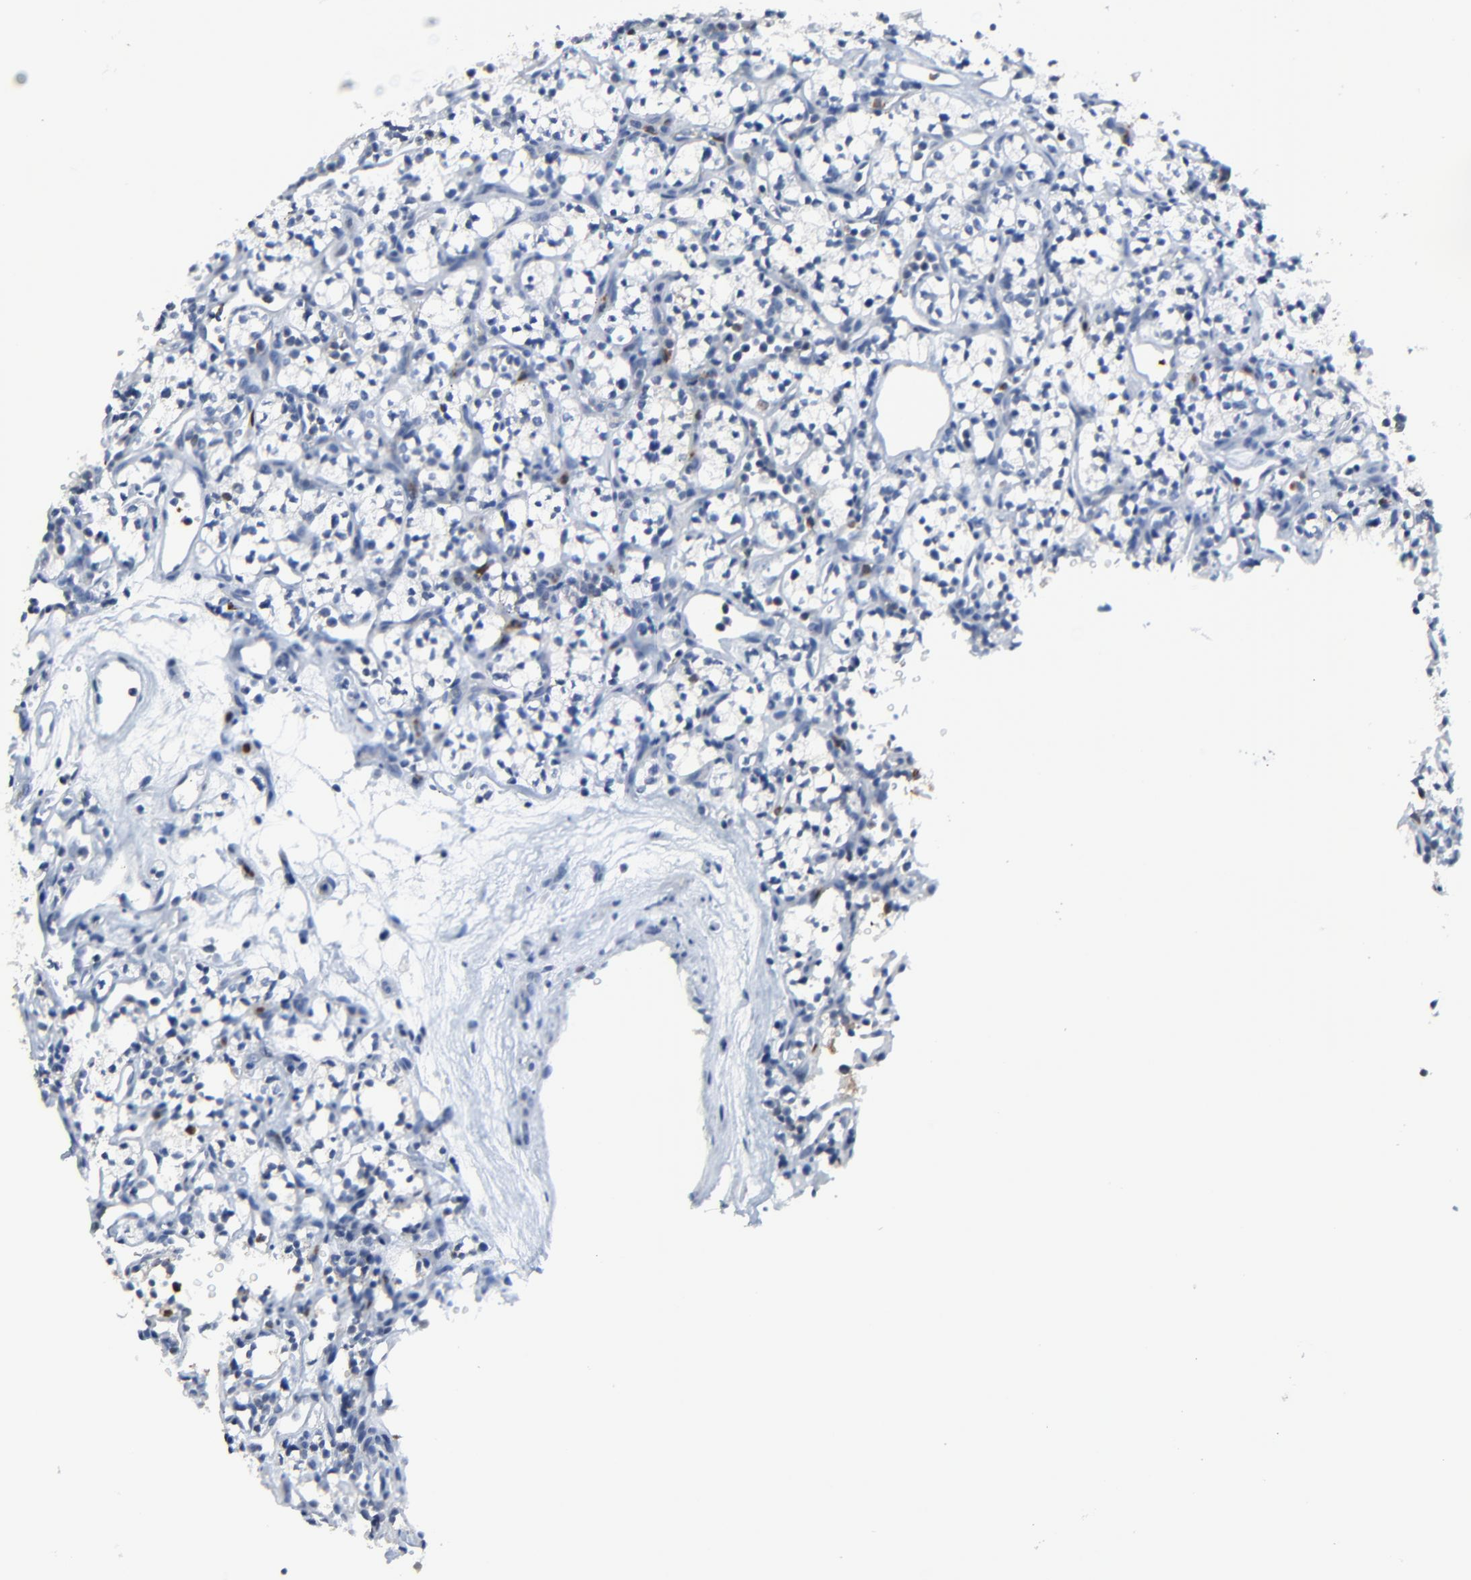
{"staining": {"intensity": "negative", "quantity": "none", "location": "none"}, "tissue": "renal cancer", "cell_type": "Tumor cells", "image_type": "cancer", "snomed": [{"axis": "morphology", "description": "Adenocarcinoma, NOS"}, {"axis": "topography", "description": "Kidney"}], "caption": "There is no significant staining in tumor cells of renal cancer.", "gene": "BIRC3", "patient": {"sex": "male", "age": 59}}